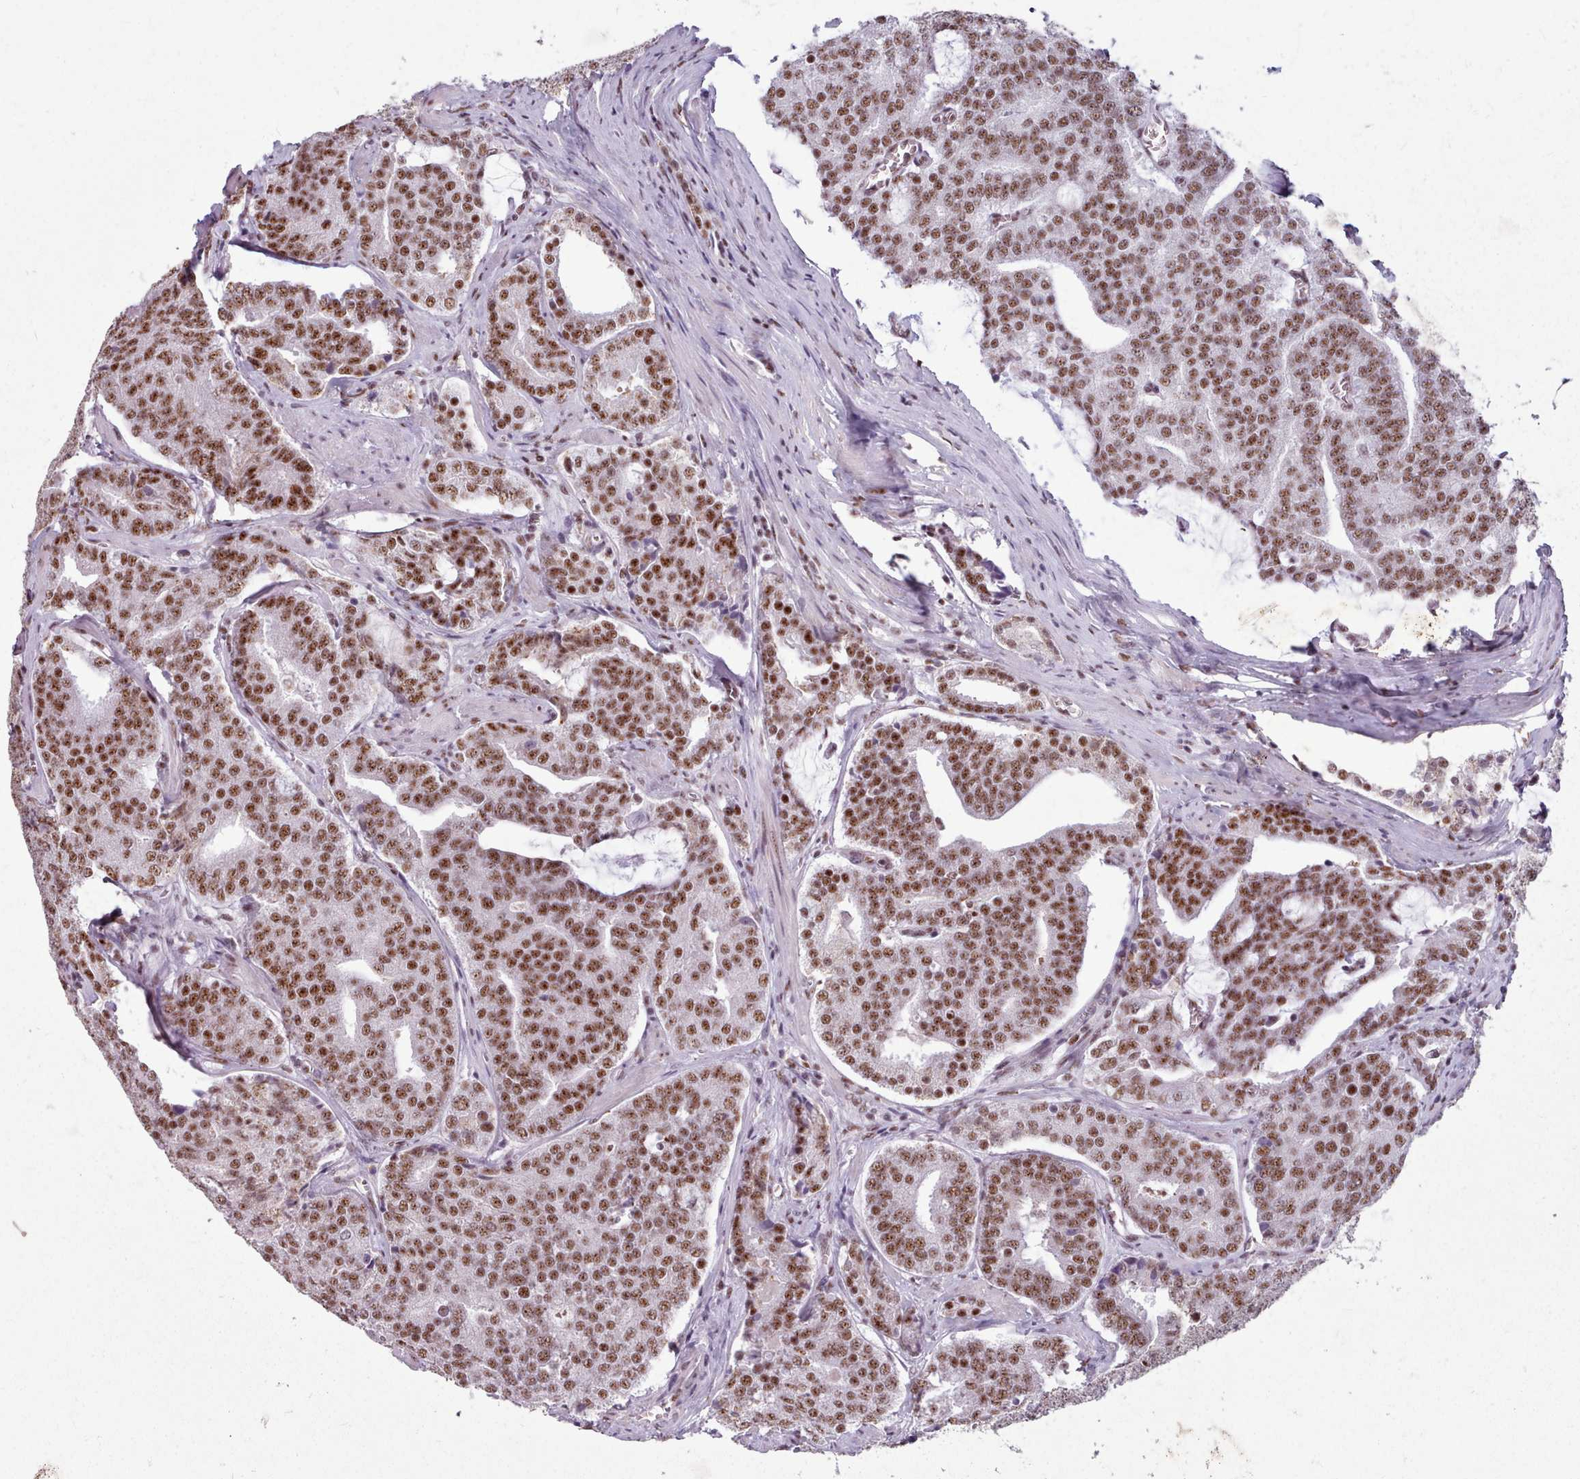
{"staining": {"intensity": "moderate", "quantity": ">75%", "location": "nuclear"}, "tissue": "prostate cancer", "cell_type": "Tumor cells", "image_type": "cancer", "snomed": [{"axis": "morphology", "description": "Adenocarcinoma, High grade"}, {"axis": "topography", "description": "Prostate"}], "caption": "Tumor cells reveal medium levels of moderate nuclear positivity in about >75% of cells in human prostate cancer (adenocarcinoma (high-grade)). (DAB = brown stain, brightfield microscopy at high magnification).", "gene": "SRRM1", "patient": {"sex": "male", "age": 55}}